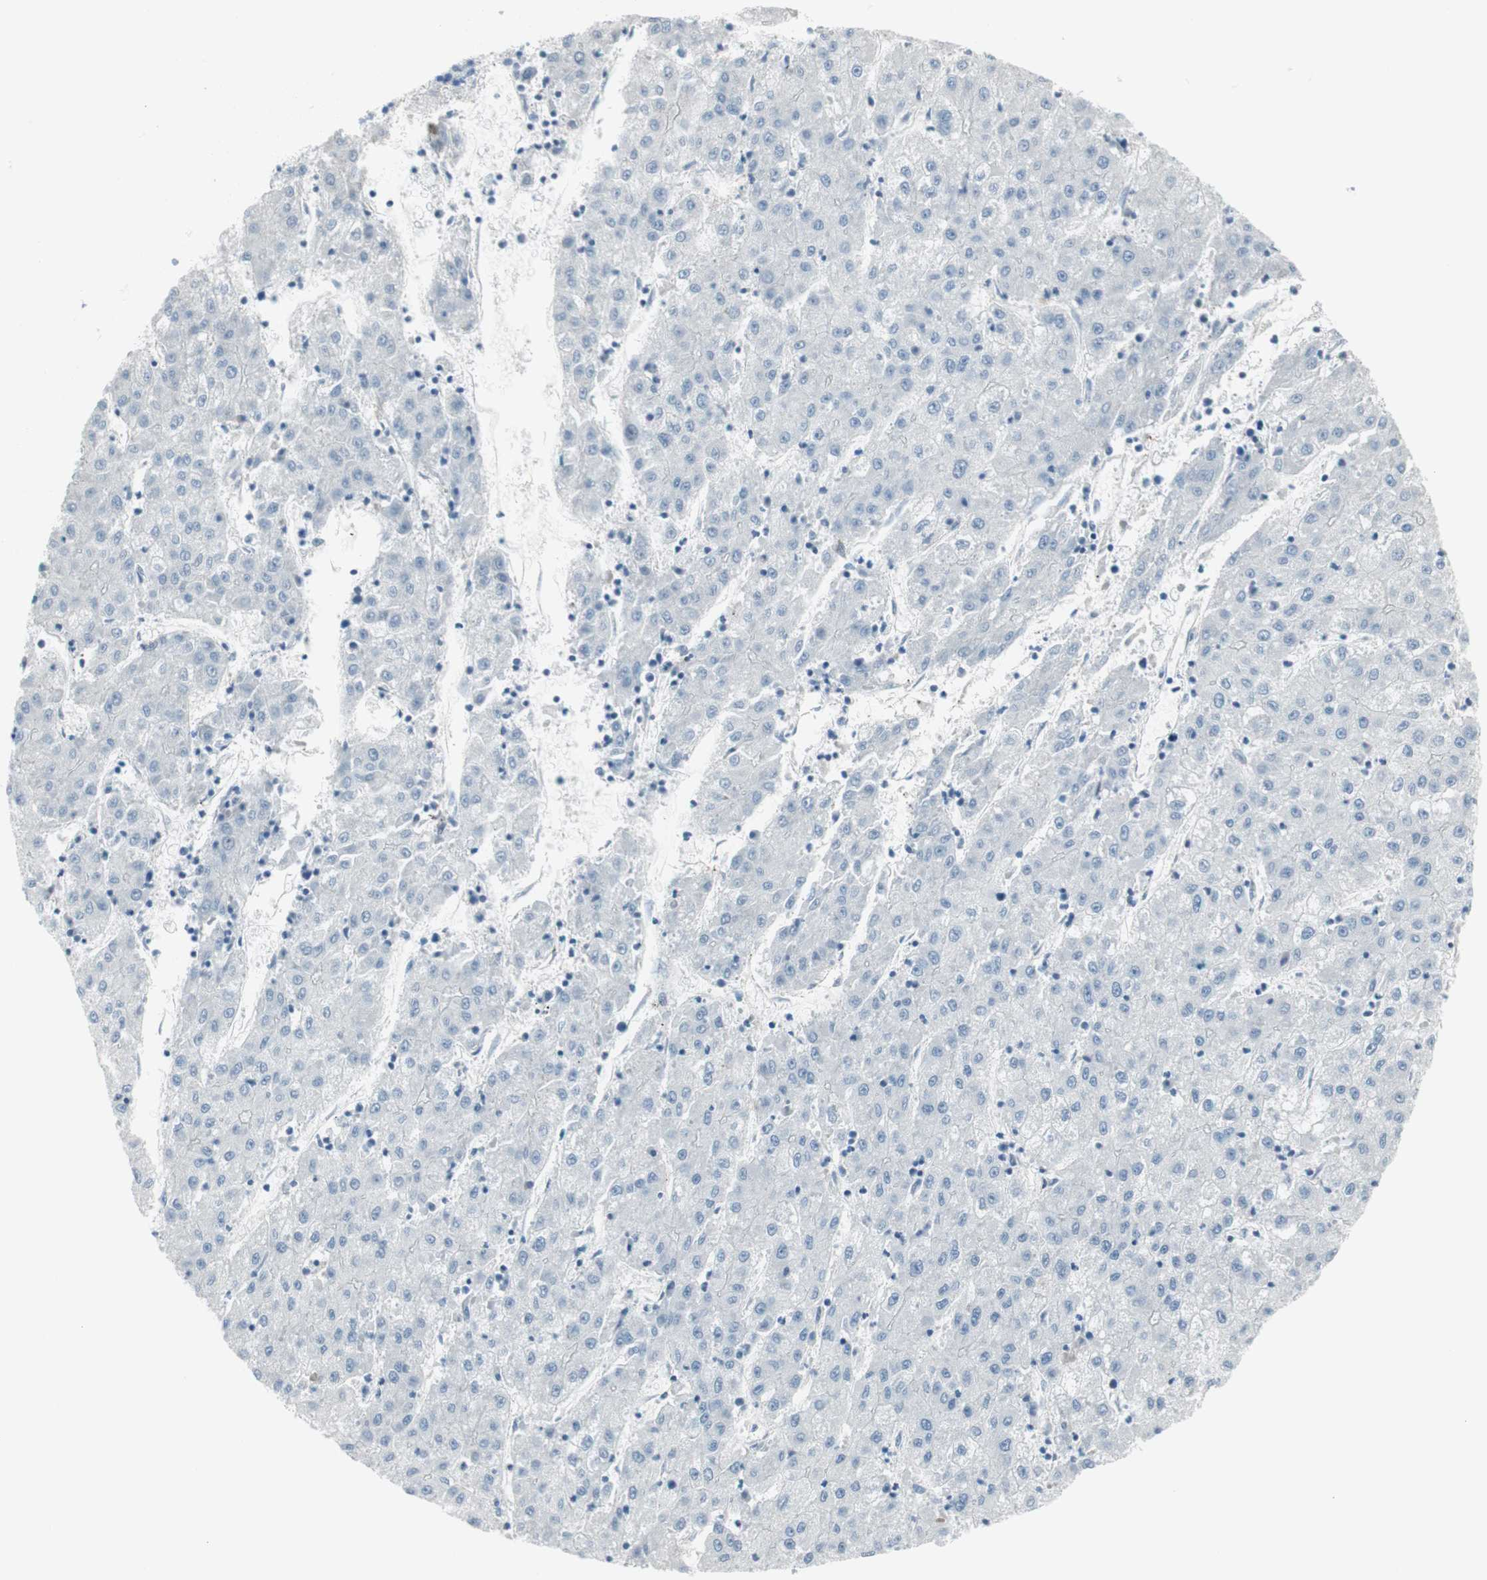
{"staining": {"intensity": "negative", "quantity": "none", "location": "none"}, "tissue": "liver cancer", "cell_type": "Tumor cells", "image_type": "cancer", "snomed": [{"axis": "morphology", "description": "Carcinoma, Hepatocellular, NOS"}, {"axis": "topography", "description": "Liver"}], "caption": "This is an immunohistochemistry (IHC) micrograph of human liver hepatocellular carcinoma. There is no expression in tumor cells.", "gene": "CACNA2D1", "patient": {"sex": "male", "age": 72}}